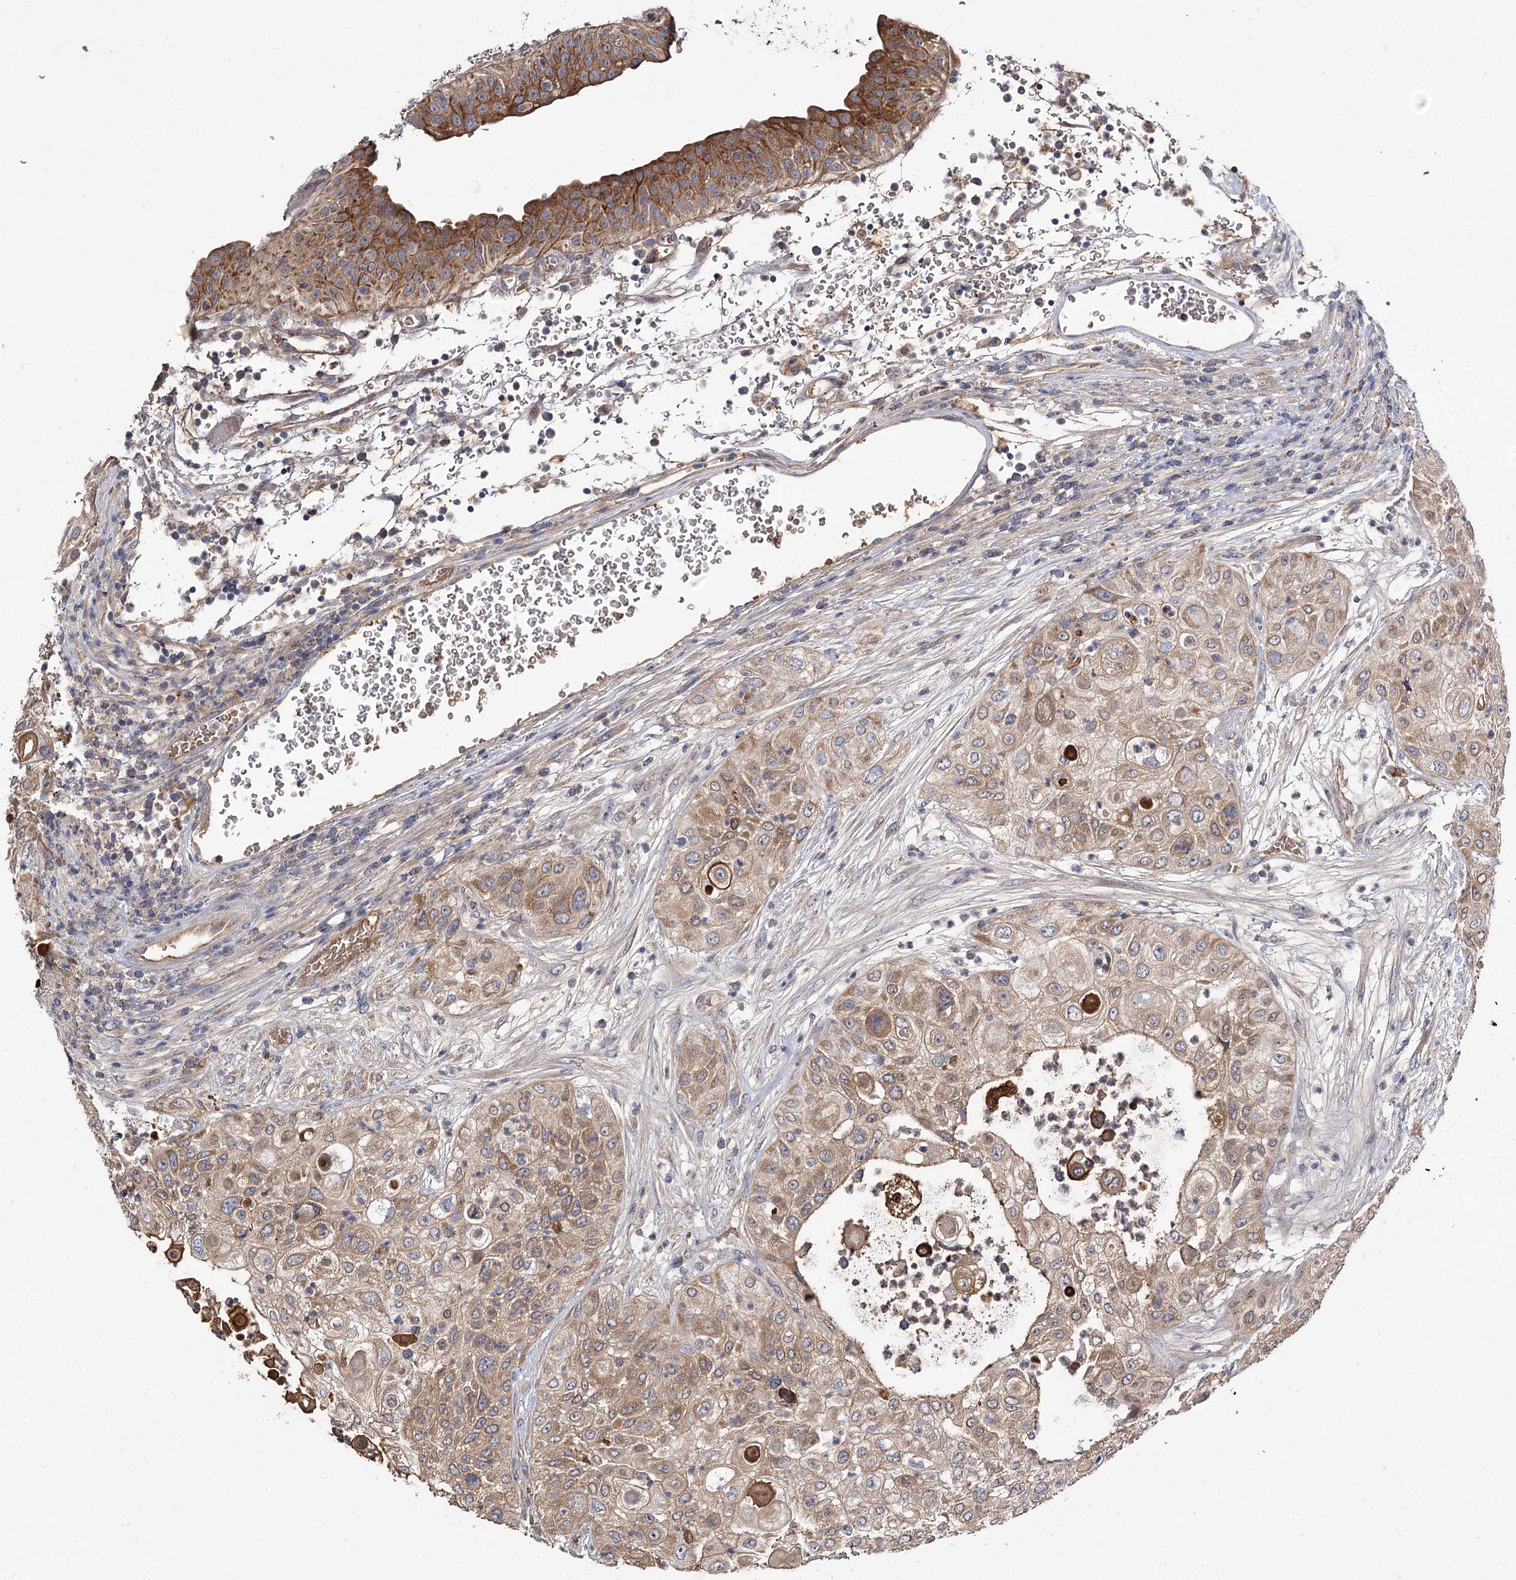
{"staining": {"intensity": "moderate", "quantity": "25%-75%", "location": "cytoplasmic/membranous"}, "tissue": "urothelial cancer", "cell_type": "Tumor cells", "image_type": "cancer", "snomed": [{"axis": "morphology", "description": "Urothelial carcinoma, High grade"}, {"axis": "topography", "description": "Urinary bladder"}], "caption": "This is an image of immunohistochemistry staining of high-grade urothelial carcinoma, which shows moderate positivity in the cytoplasmic/membranous of tumor cells.", "gene": "MFN1", "patient": {"sex": "female", "age": 79}}